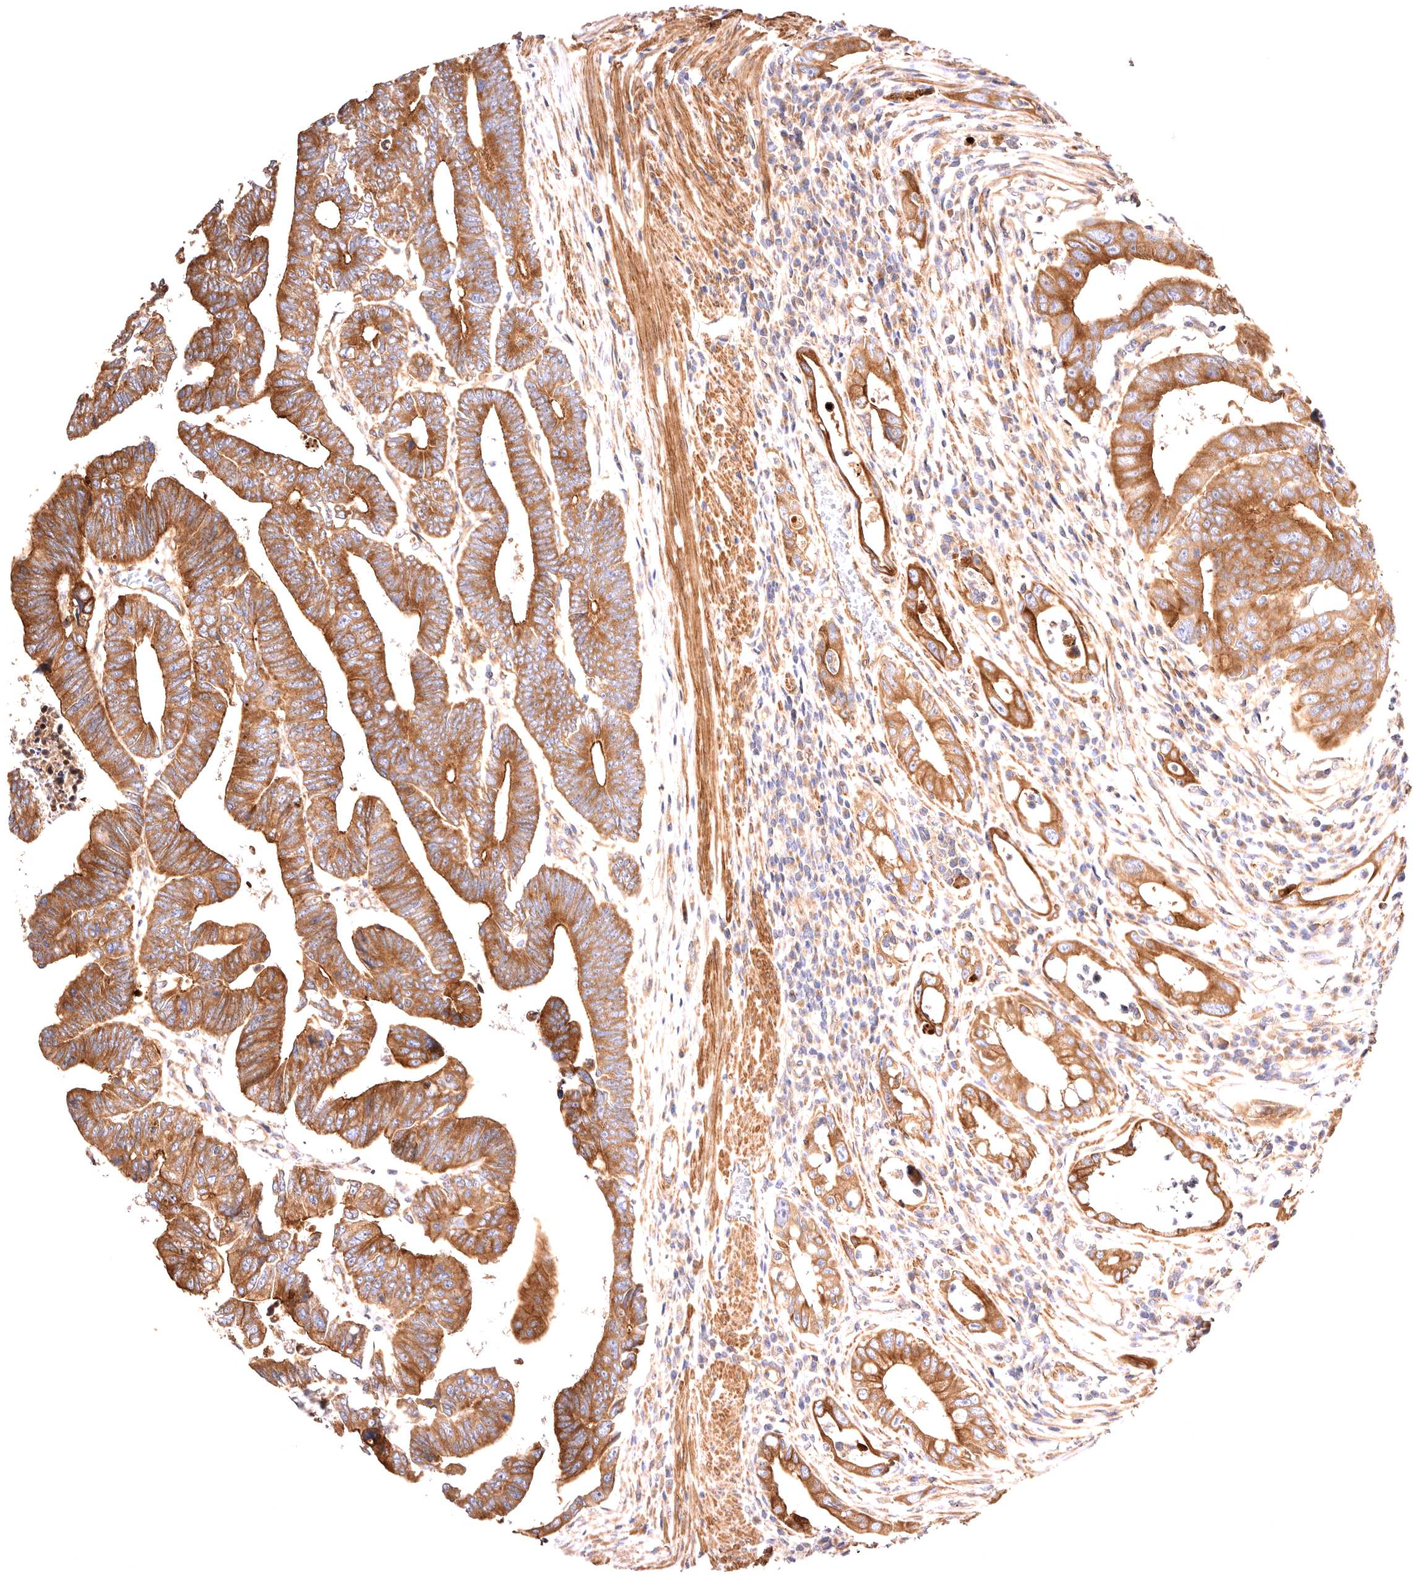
{"staining": {"intensity": "strong", "quantity": ">75%", "location": "cytoplasmic/membranous"}, "tissue": "colorectal cancer", "cell_type": "Tumor cells", "image_type": "cancer", "snomed": [{"axis": "morphology", "description": "Adenocarcinoma, NOS"}, {"axis": "topography", "description": "Rectum"}], "caption": "A photomicrograph of colorectal cancer stained for a protein demonstrates strong cytoplasmic/membranous brown staining in tumor cells.", "gene": "VPS45", "patient": {"sex": "female", "age": 65}}